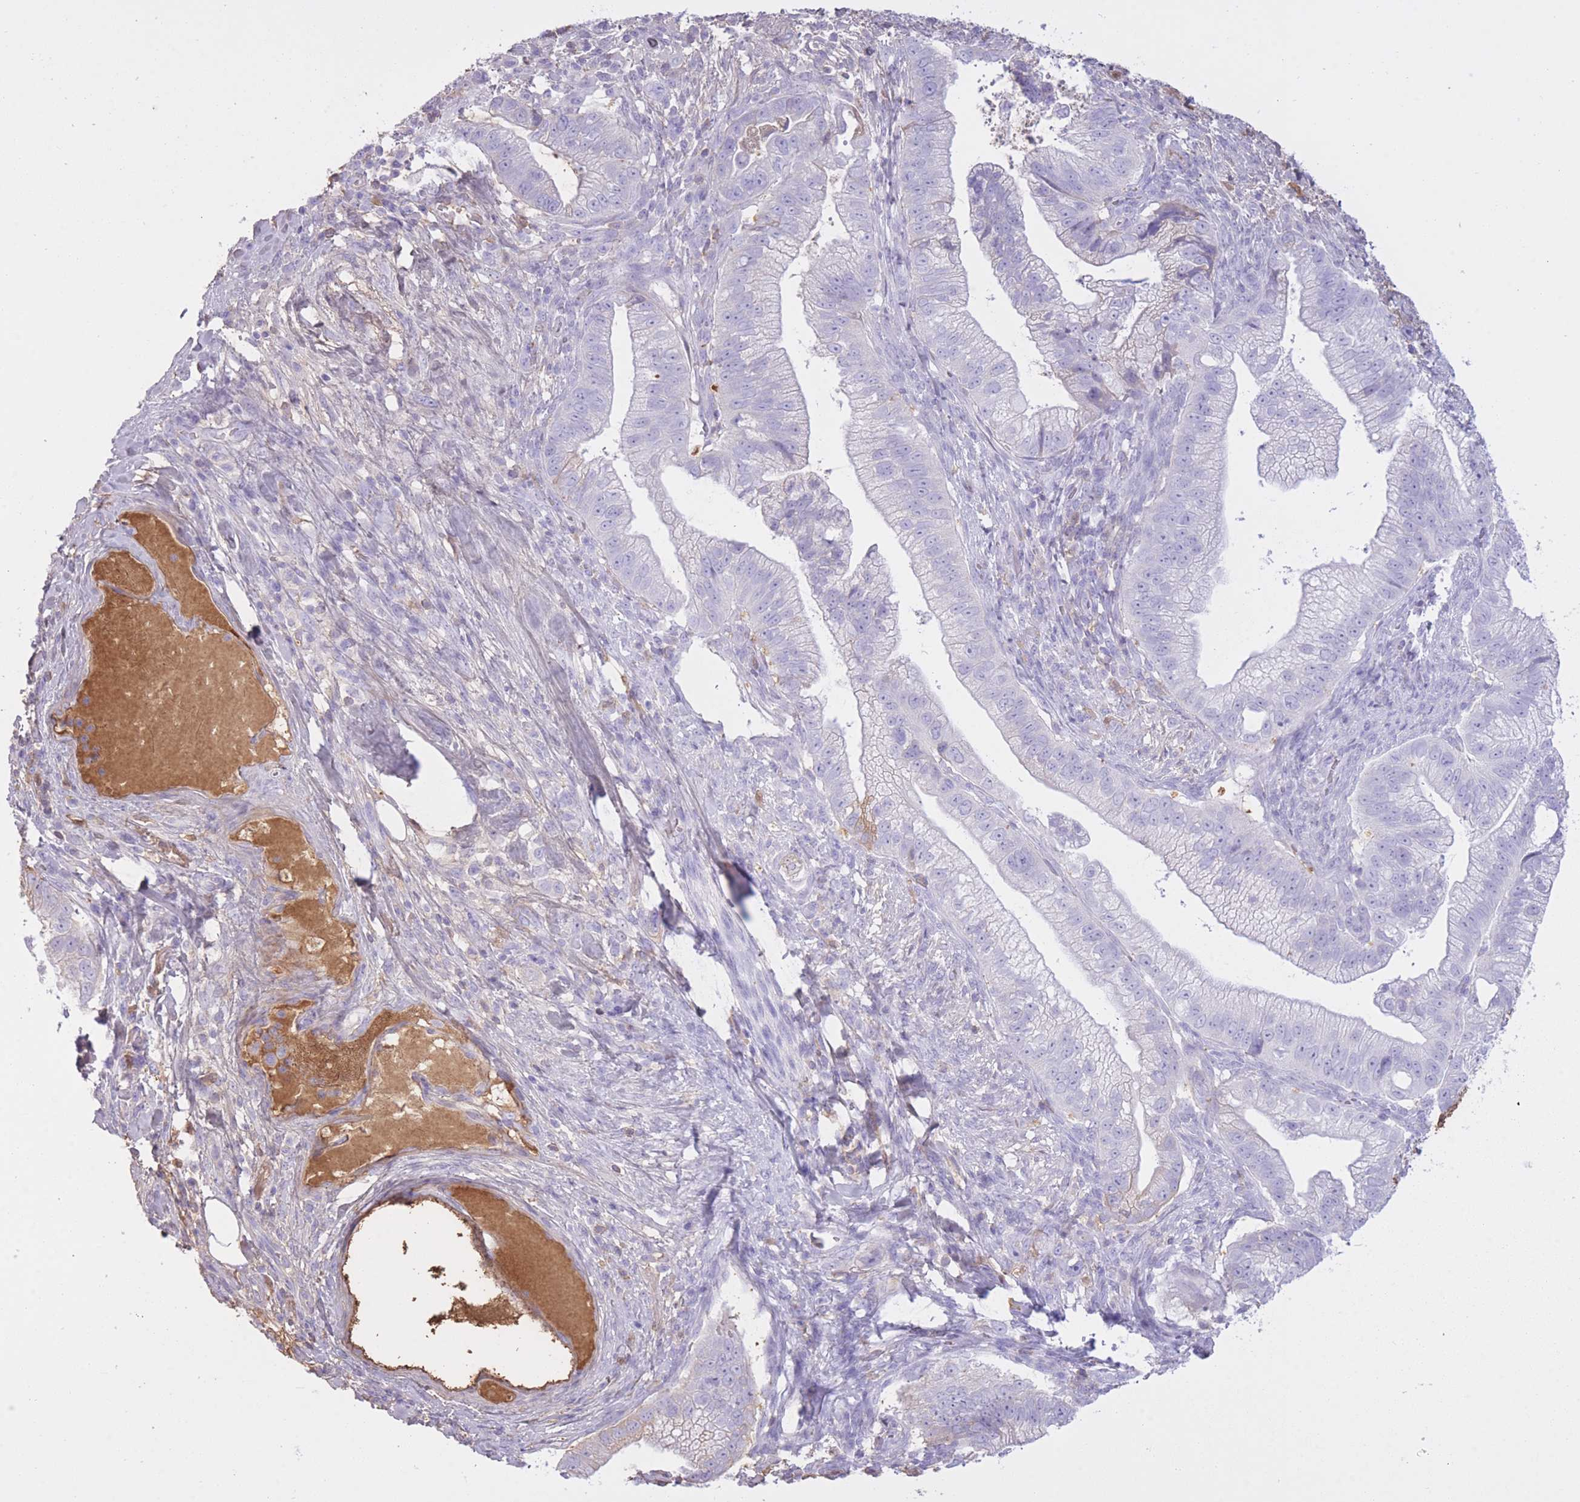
{"staining": {"intensity": "negative", "quantity": "none", "location": "none"}, "tissue": "pancreatic cancer", "cell_type": "Tumor cells", "image_type": "cancer", "snomed": [{"axis": "morphology", "description": "Adenocarcinoma, NOS"}, {"axis": "topography", "description": "Pancreas"}], "caption": "IHC photomicrograph of neoplastic tissue: adenocarcinoma (pancreatic) stained with DAB (3,3'-diaminobenzidine) demonstrates no significant protein positivity in tumor cells.", "gene": "AP3S2", "patient": {"sex": "male", "age": 70}}